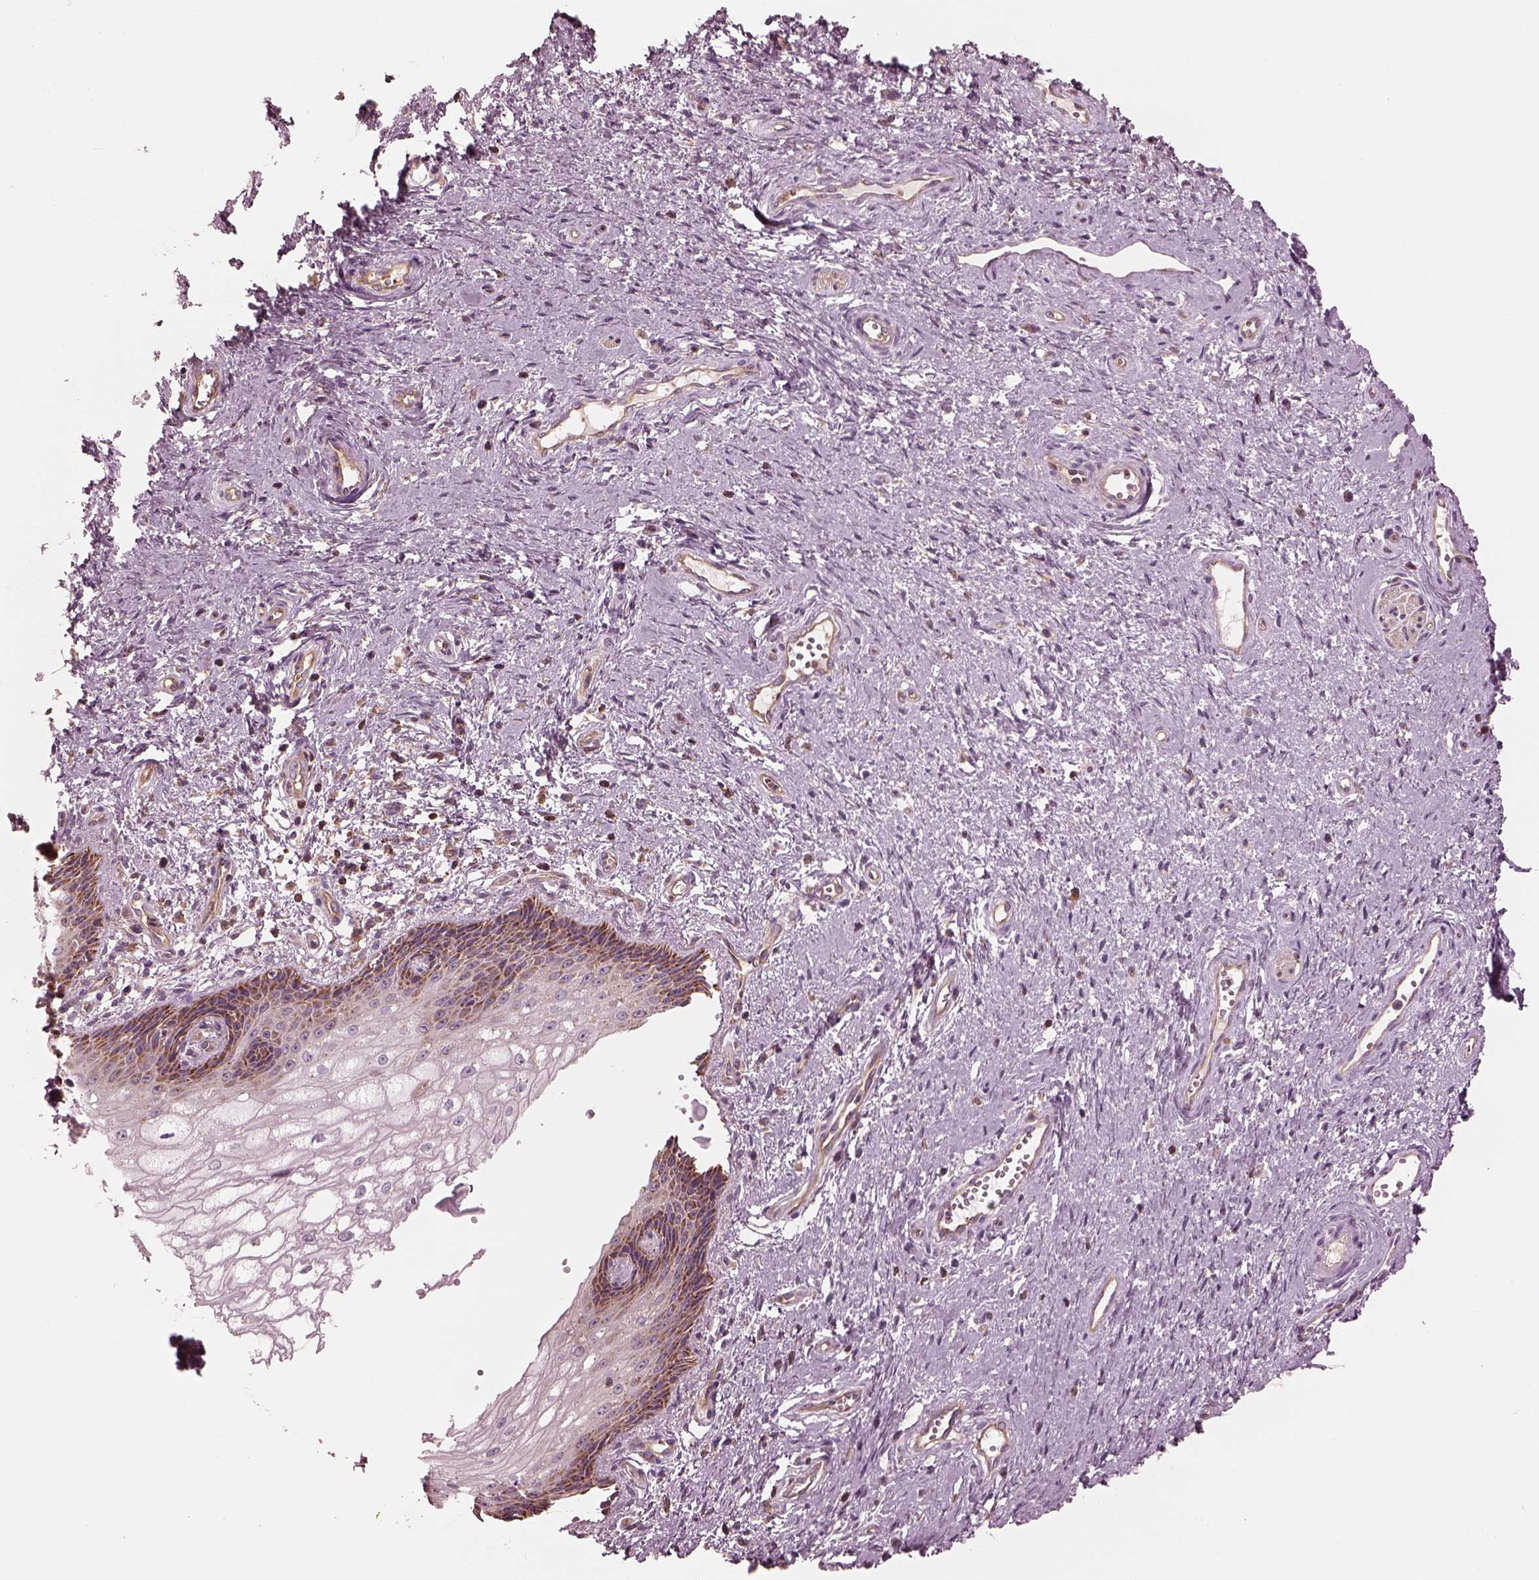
{"staining": {"intensity": "weak", "quantity": "<25%", "location": "cytoplasmic/membranous"}, "tissue": "cervical cancer", "cell_type": "Tumor cells", "image_type": "cancer", "snomed": [{"axis": "morphology", "description": "Squamous cell carcinoma, NOS"}, {"axis": "topography", "description": "Cervix"}], "caption": "This is a photomicrograph of IHC staining of cervical cancer, which shows no positivity in tumor cells. Nuclei are stained in blue.", "gene": "STK33", "patient": {"sex": "female", "age": 30}}